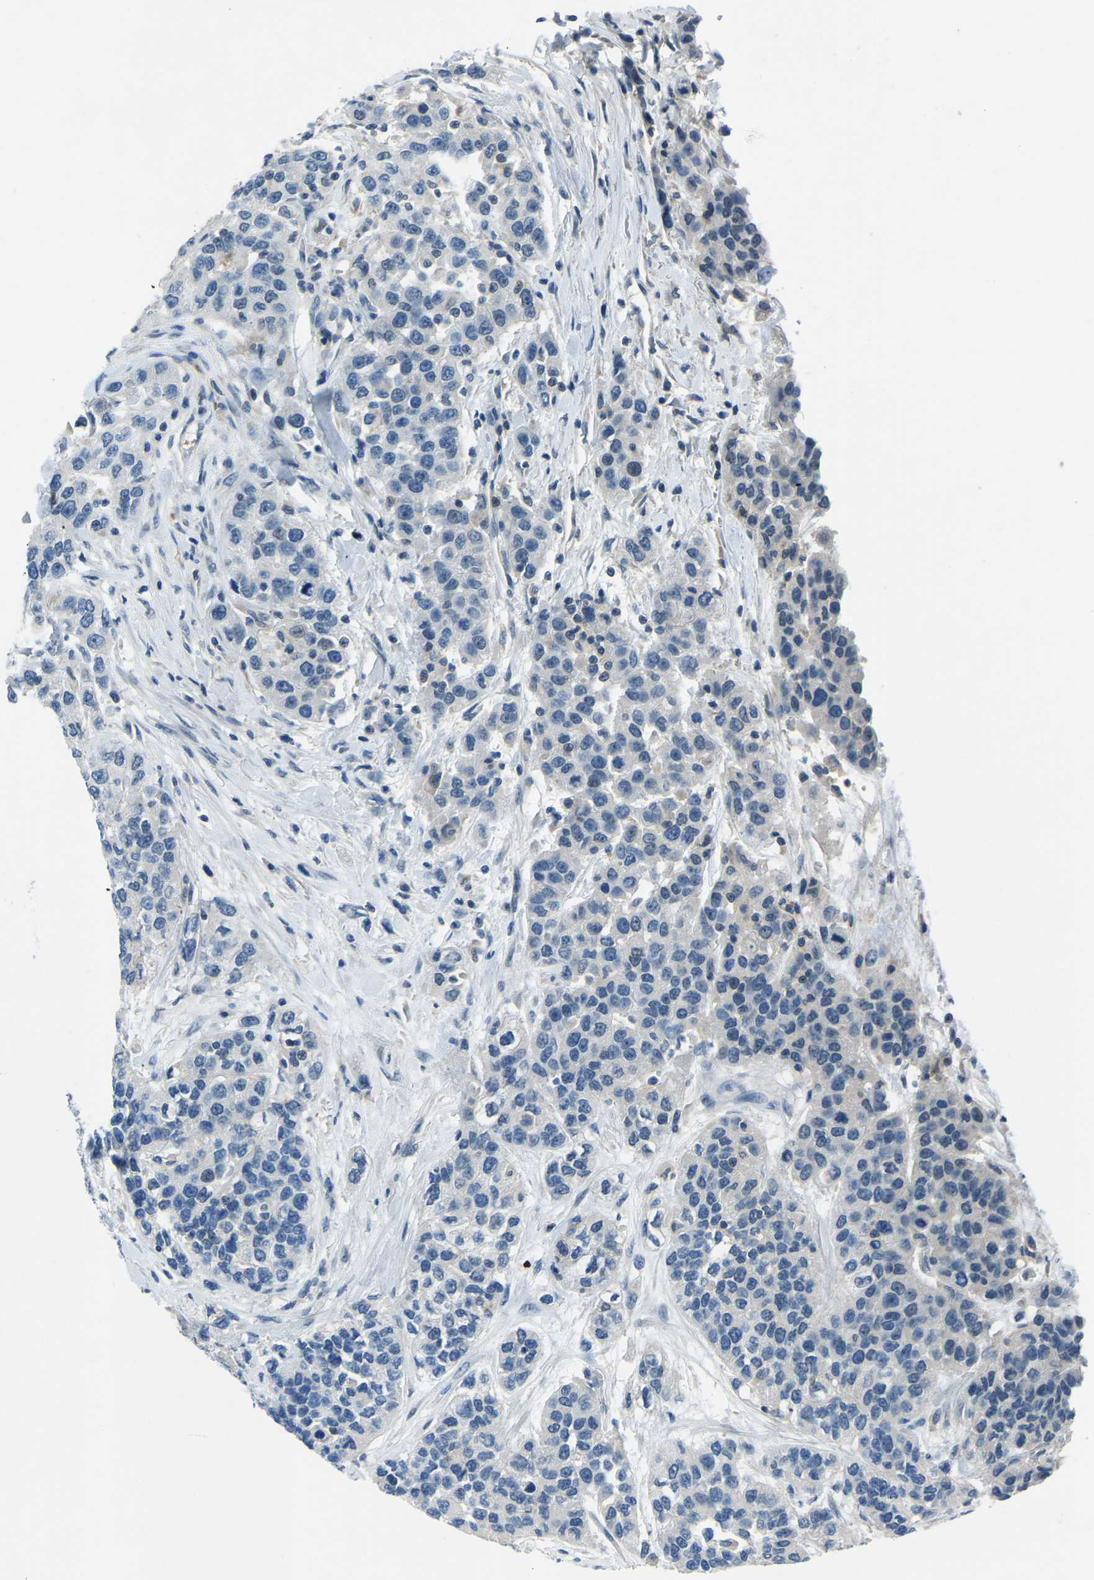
{"staining": {"intensity": "negative", "quantity": "none", "location": "none"}, "tissue": "urothelial cancer", "cell_type": "Tumor cells", "image_type": "cancer", "snomed": [{"axis": "morphology", "description": "Urothelial carcinoma, High grade"}, {"axis": "topography", "description": "Urinary bladder"}], "caption": "Immunohistochemical staining of human urothelial carcinoma (high-grade) demonstrates no significant expression in tumor cells.", "gene": "XIRP1", "patient": {"sex": "female", "age": 80}}